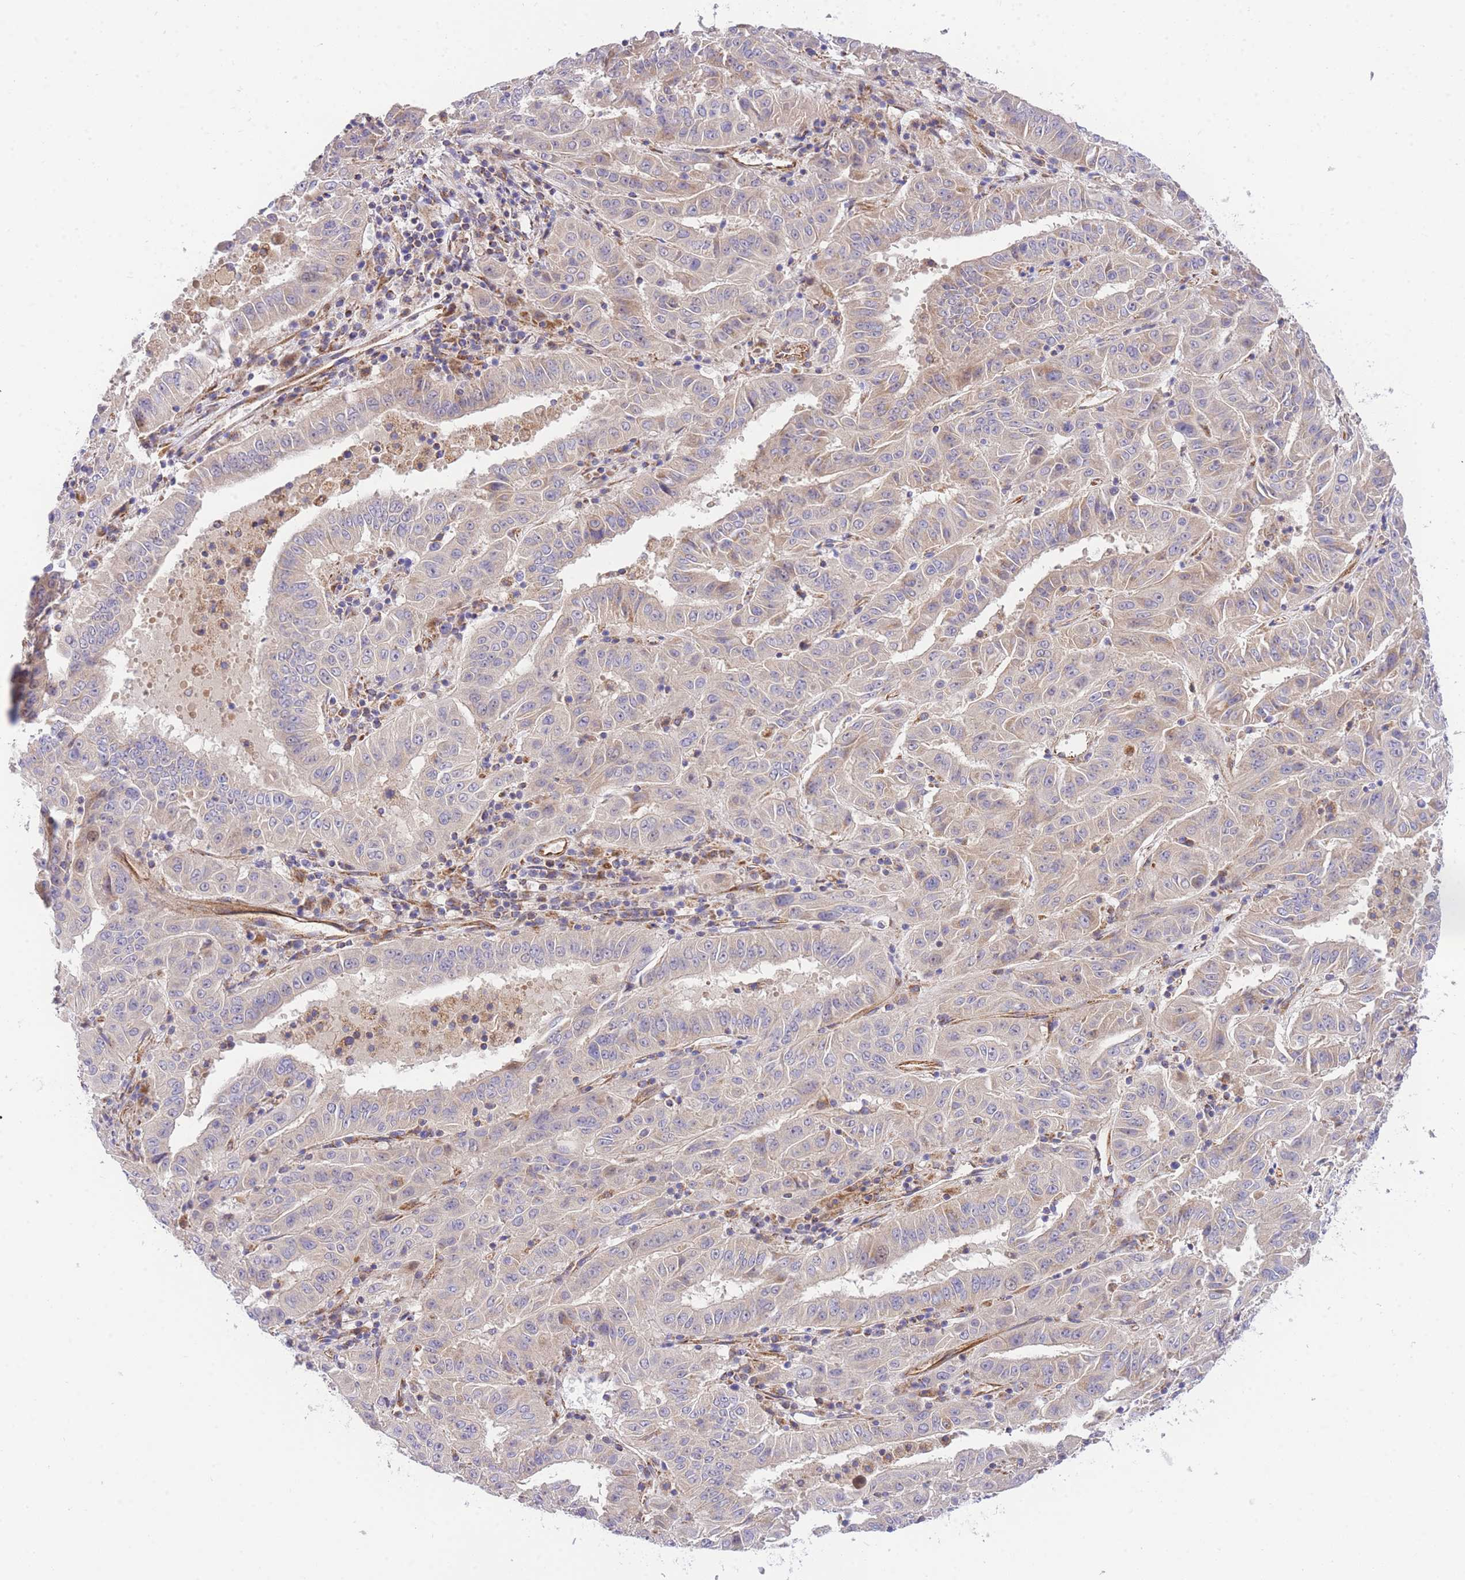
{"staining": {"intensity": "weak", "quantity": "<25%", "location": "cytoplasmic/membranous"}, "tissue": "pancreatic cancer", "cell_type": "Tumor cells", "image_type": "cancer", "snomed": [{"axis": "morphology", "description": "Adenocarcinoma, NOS"}, {"axis": "topography", "description": "Pancreas"}], "caption": "IHC of pancreatic cancer (adenocarcinoma) reveals no expression in tumor cells. (Immunohistochemistry, brightfield microscopy, high magnification).", "gene": "MTRES1", "patient": {"sex": "male", "age": 63}}